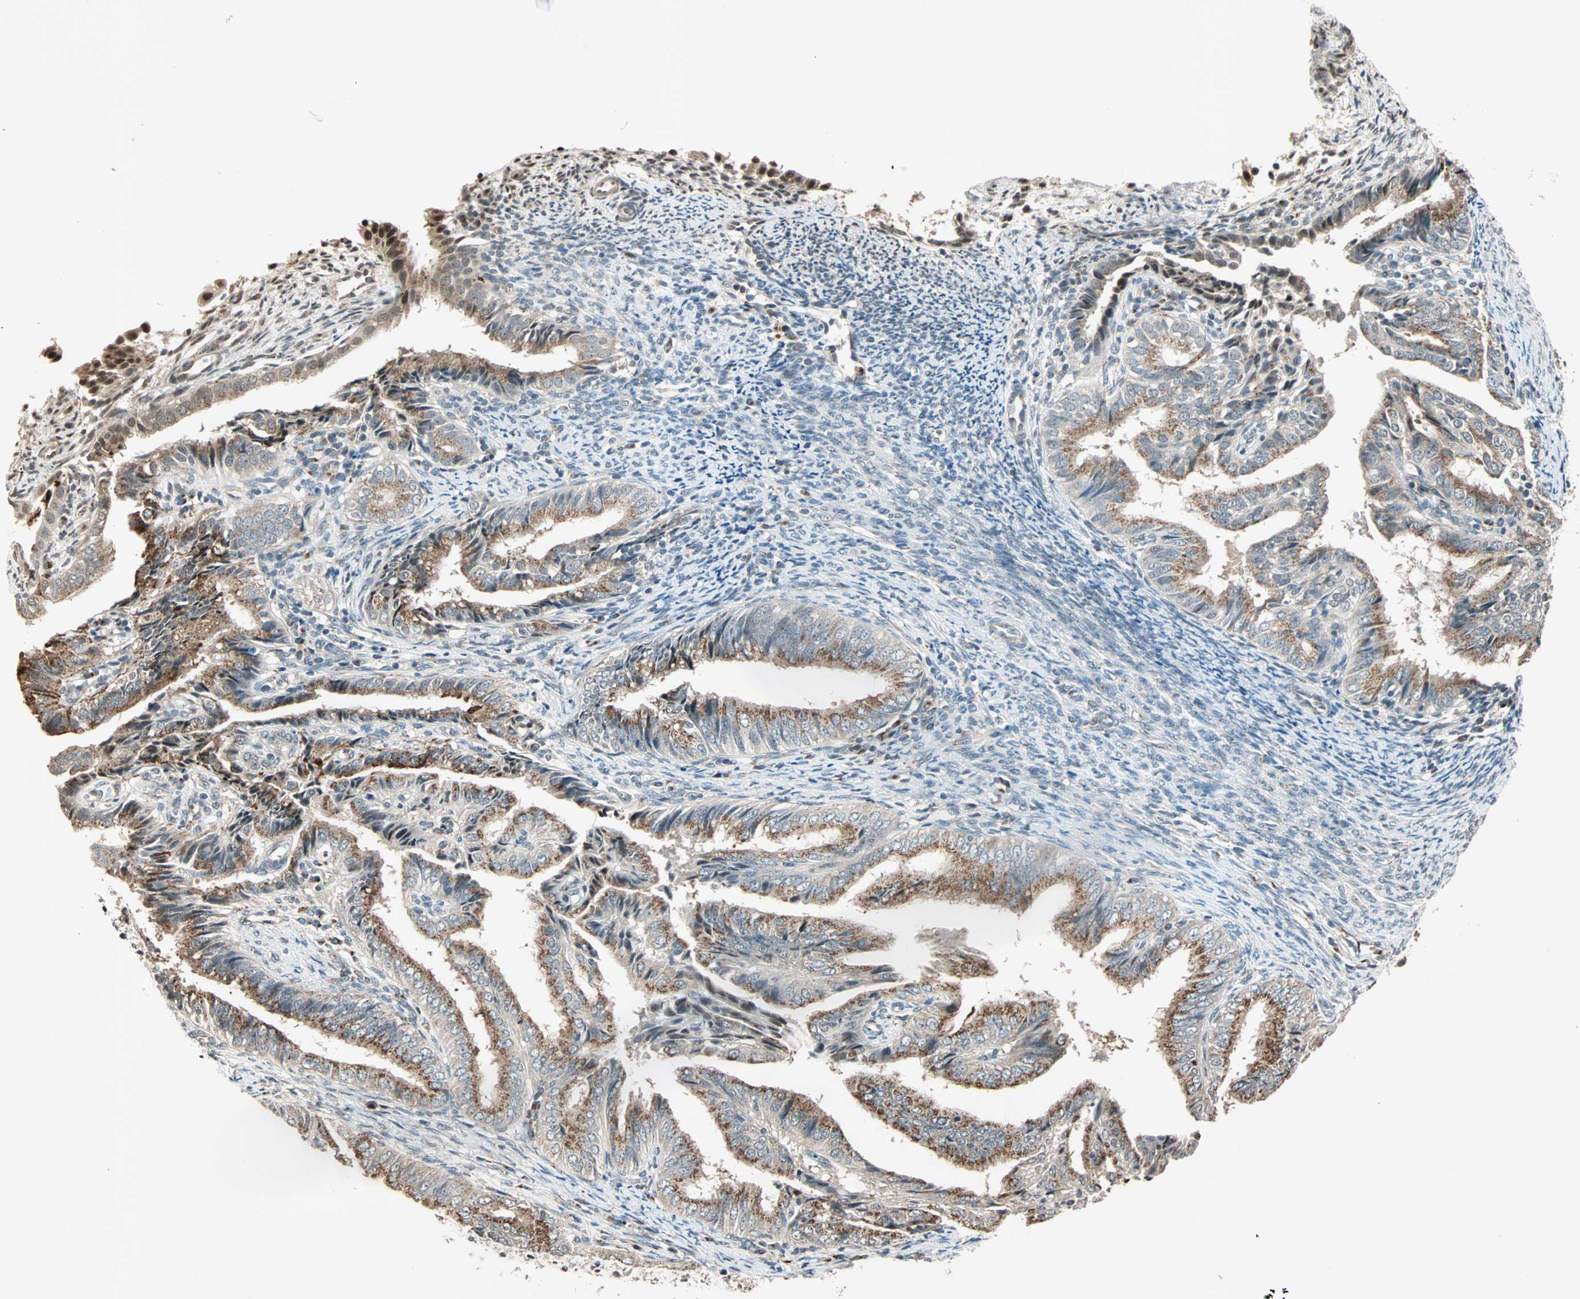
{"staining": {"intensity": "moderate", "quantity": "25%-75%", "location": "cytoplasmic/membranous"}, "tissue": "endometrial cancer", "cell_type": "Tumor cells", "image_type": "cancer", "snomed": [{"axis": "morphology", "description": "Adenocarcinoma, NOS"}, {"axis": "topography", "description": "Endometrium"}], "caption": "Protein expression analysis of endometrial adenocarcinoma shows moderate cytoplasmic/membranous positivity in about 25%-75% of tumor cells.", "gene": "PRDM2", "patient": {"sex": "female", "age": 58}}